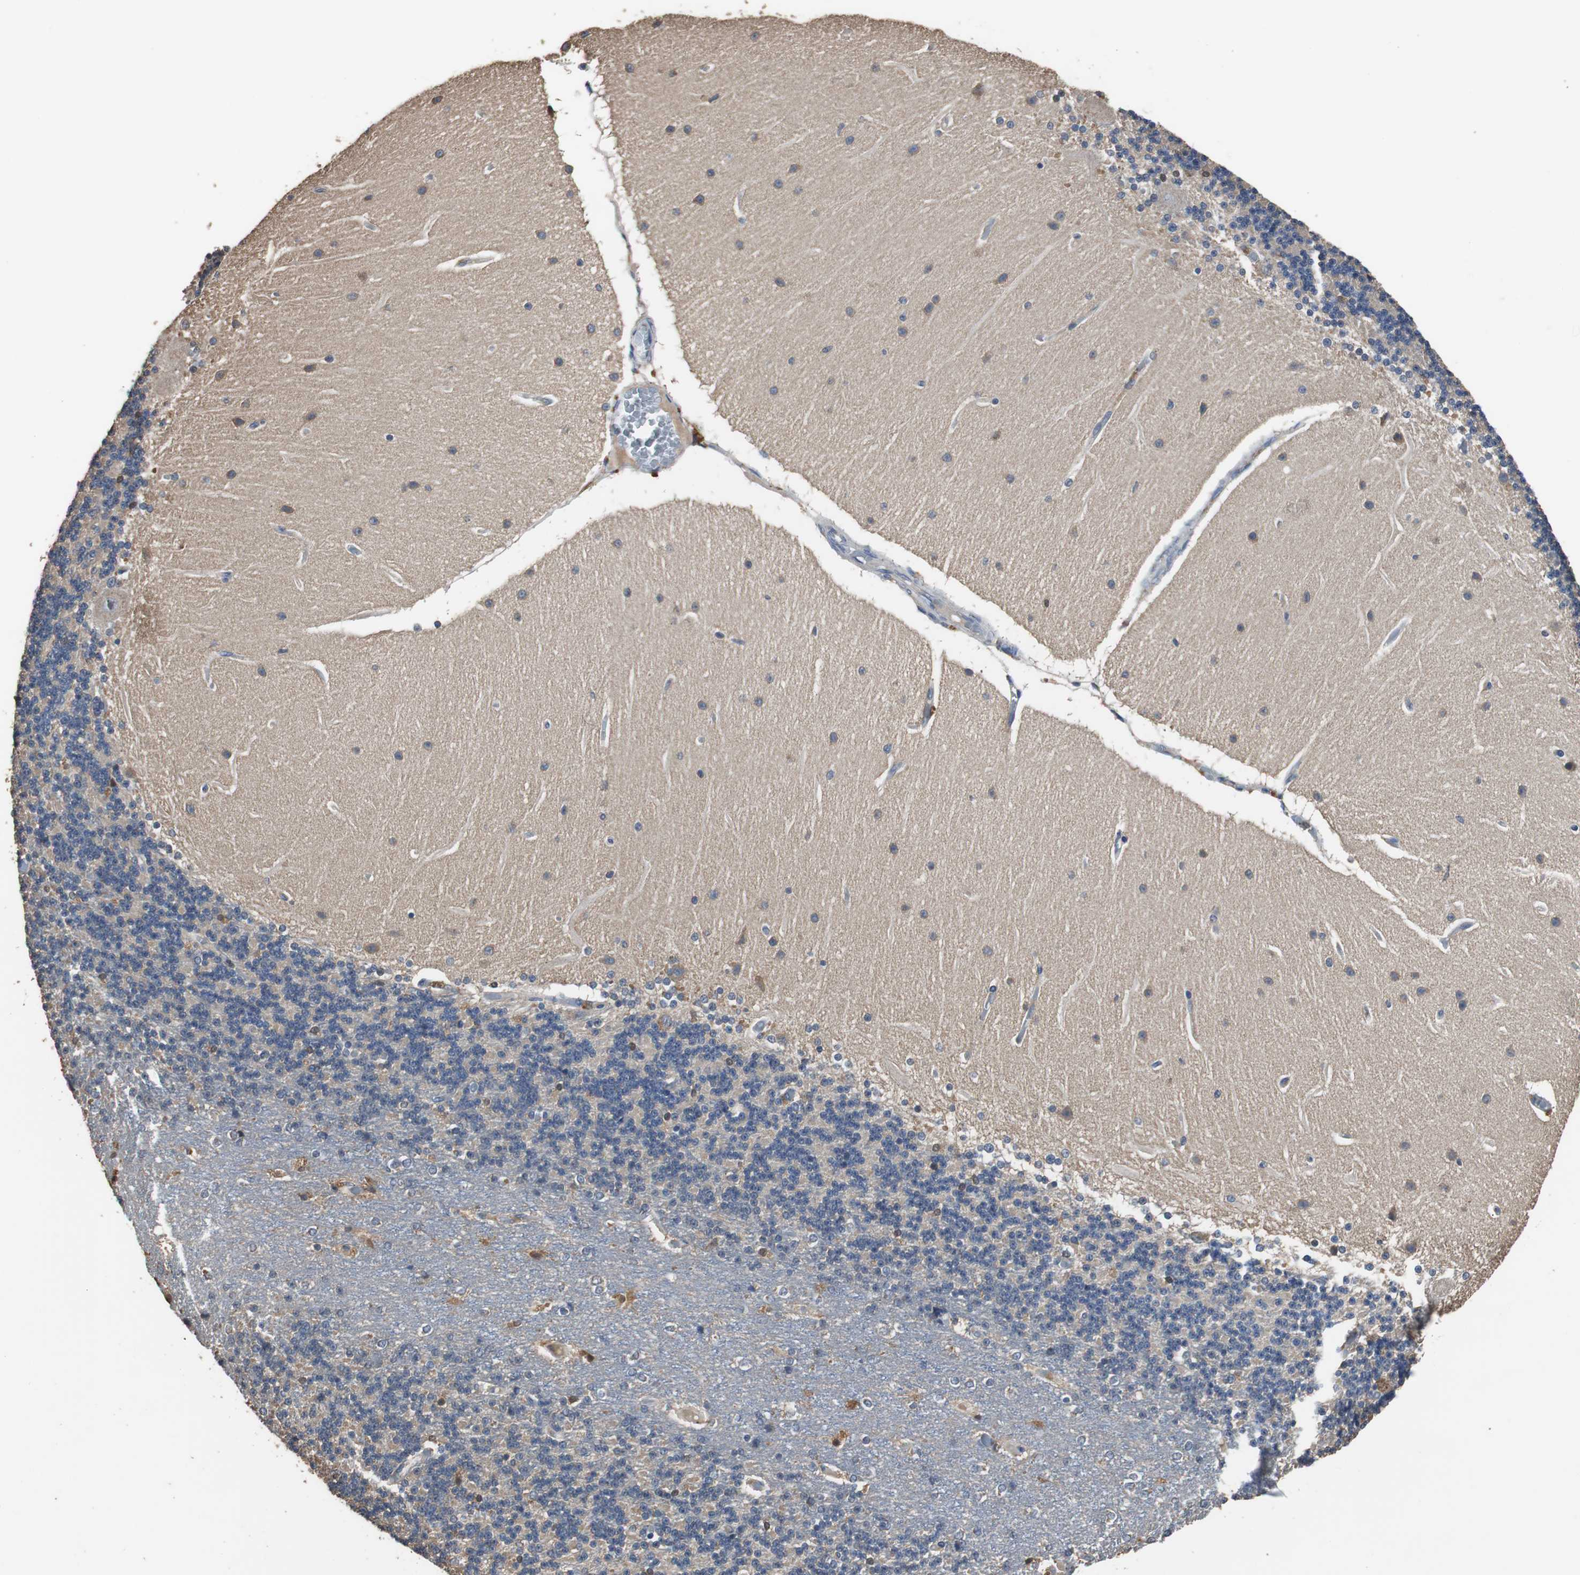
{"staining": {"intensity": "moderate", "quantity": "<25%", "location": "cytoplasmic/membranous"}, "tissue": "cerebellum", "cell_type": "Cells in granular layer", "image_type": "normal", "snomed": [{"axis": "morphology", "description": "Normal tissue, NOS"}, {"axis": "topography", "description": "Cerebellum"}], "caption": "Moderate cytoplasmic/membranous staining for a protein is present in about <25% of cells in granular layer of normal cerebellum using immunohistochemistry.", "gene": "SCIMP", "patient": {"sex": "female", "age": 54}}